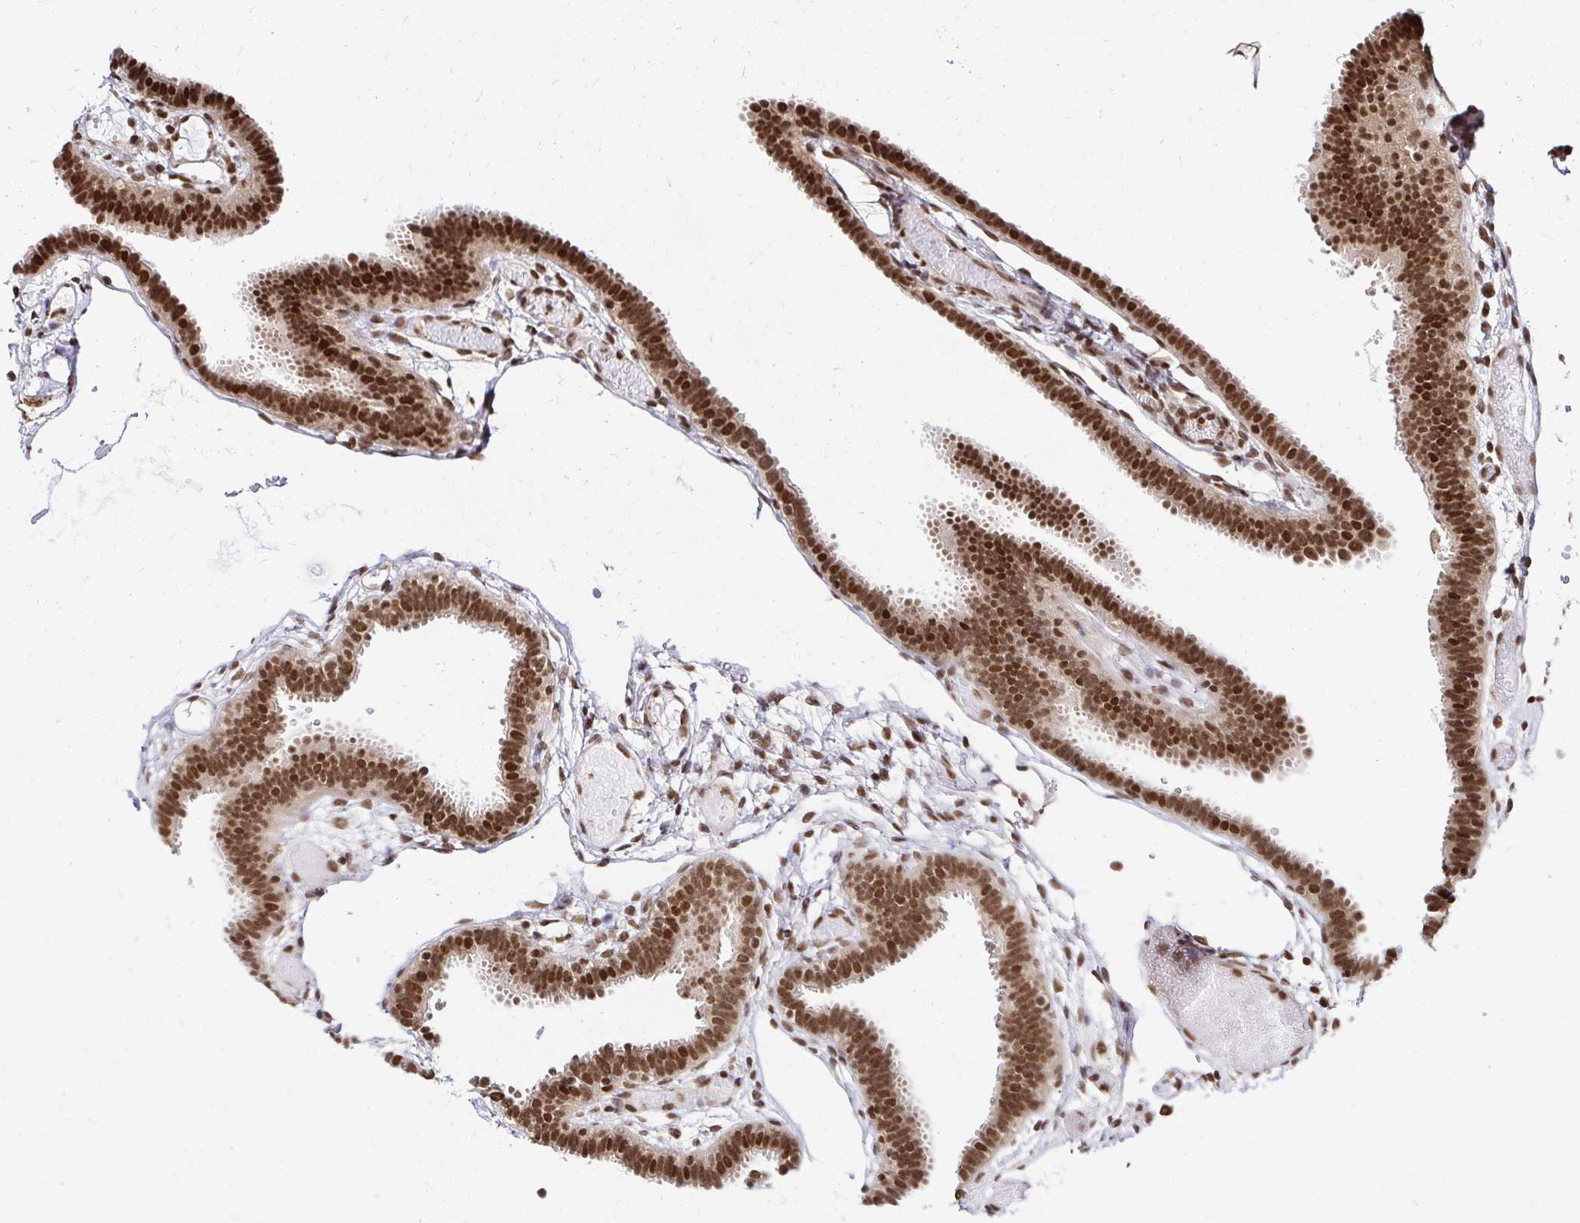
{"staining": {"intensity": "strong", "quantity": ">75%", "location": "nuclear"}, "tissue": "fallopian tube", "cell_type": "Glandular cells", "image_type": "normal", "snomed": [{"axis": "morphology", "description": "Normal tissue, NOS"}, {"axis": "topography", "description": "Fallopian tube"}], "caption": "Strong nuclear protein positivity is present in about >75% of glandular cells in fallopian tube. (IHC, brightfield microscopy, high magnification).", "gene": "GLYR1", "patient": {"sex": "female", "age": 37}}